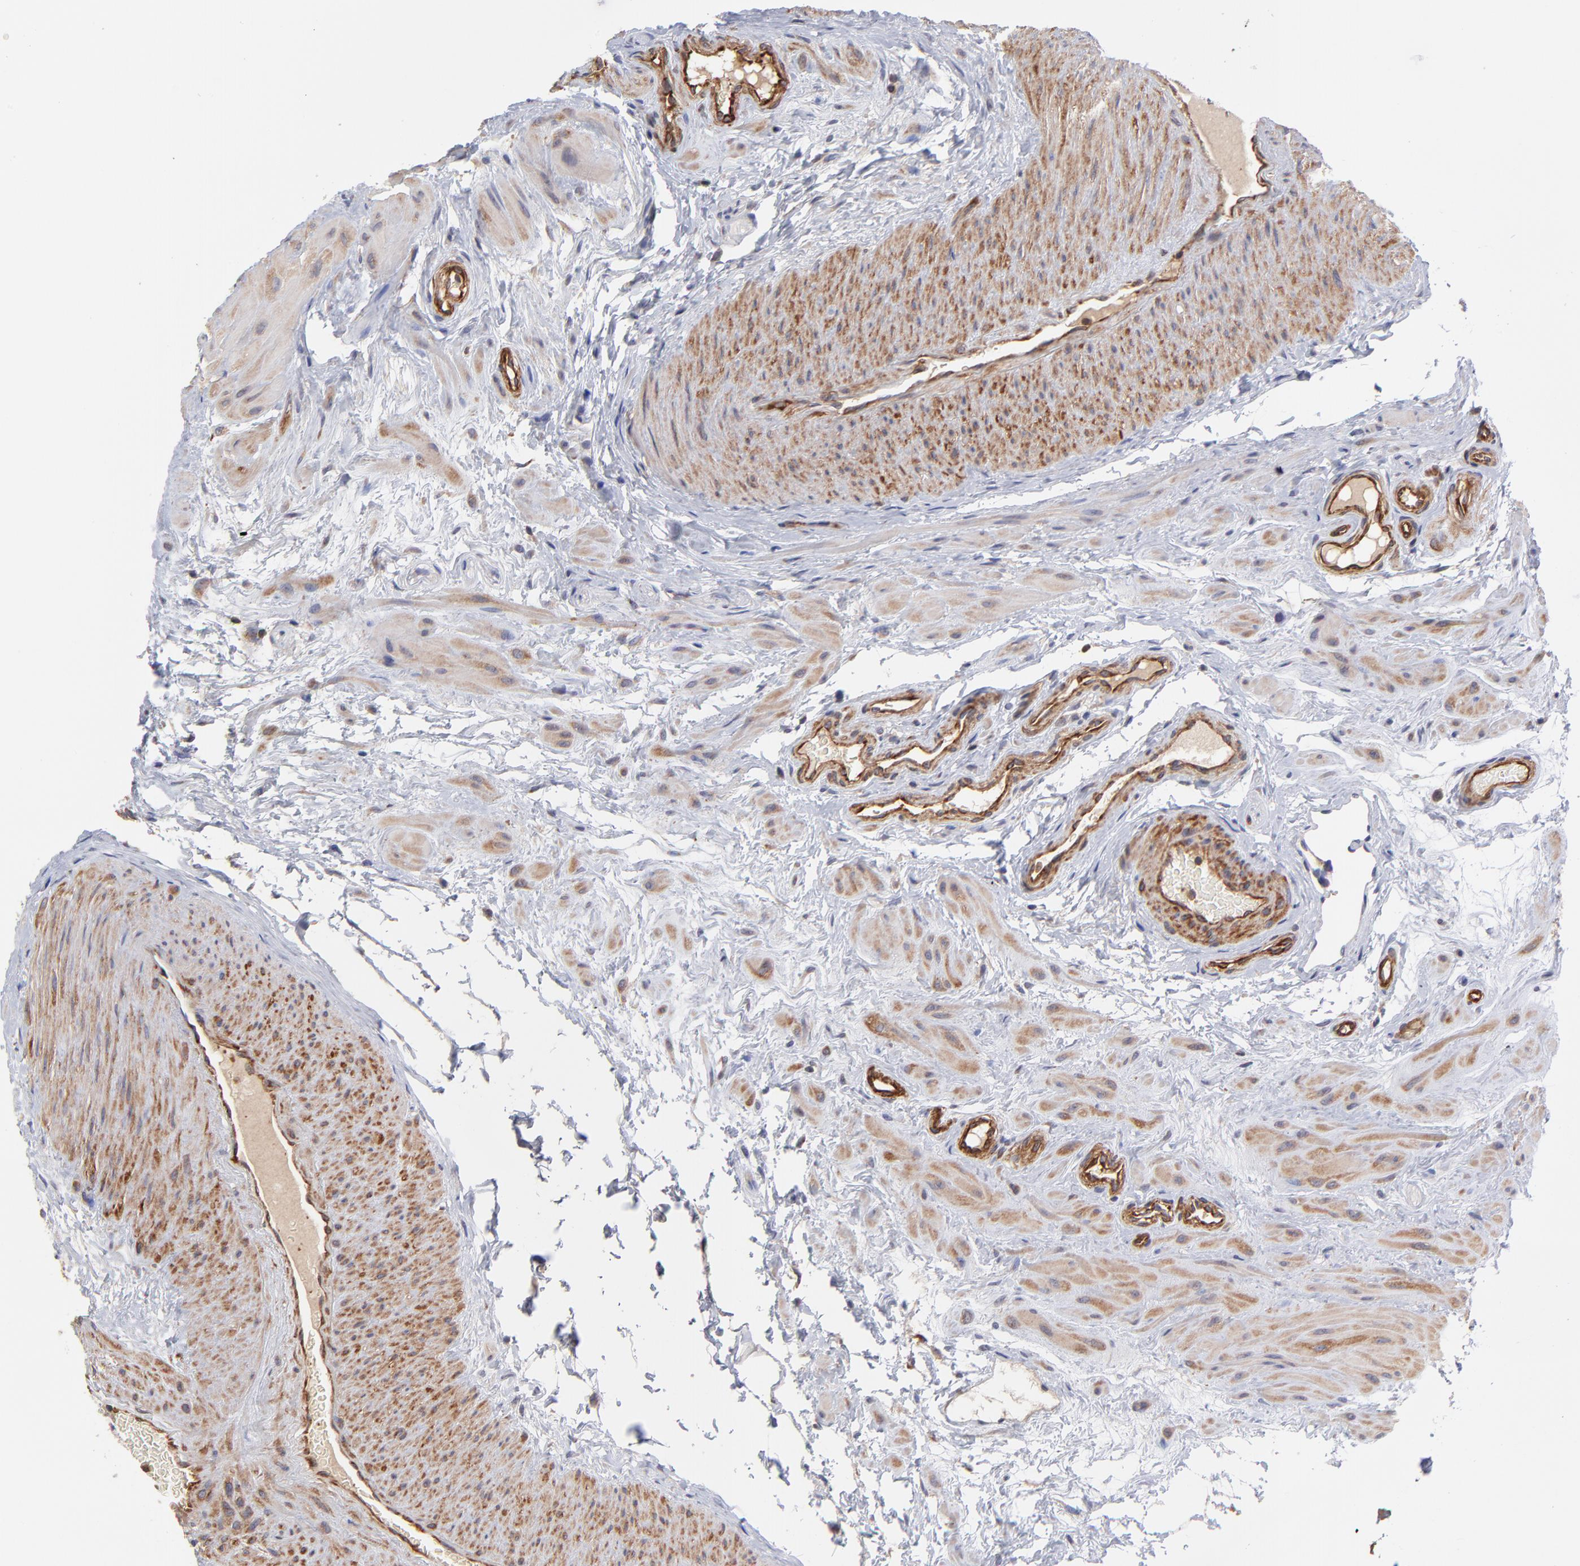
{"staining": {"intensity": "moderate", "quantity": "25%-75%", "location": "cytoplasmic/membranous"}, "tissue": "epididymis", "cell_type": "Glandular cells", "image_type": "normal", "snomed": [{"axis": "morphology", "description": "Normal tissue, NOS"}, {"axis": "topography", "description": "Testis"}, {"axis": "topography", "description": "Epididymis"}], "caption": "The immunohistochemical stain highlights moderate cytoplasmic/membranous positivity in glandular cells of unremarkable epididymis. (Brightfield microscopy of DAB IHC at high magnification).", "gene": "ASB7", "patient": {"sex": "male", "age": 36}}